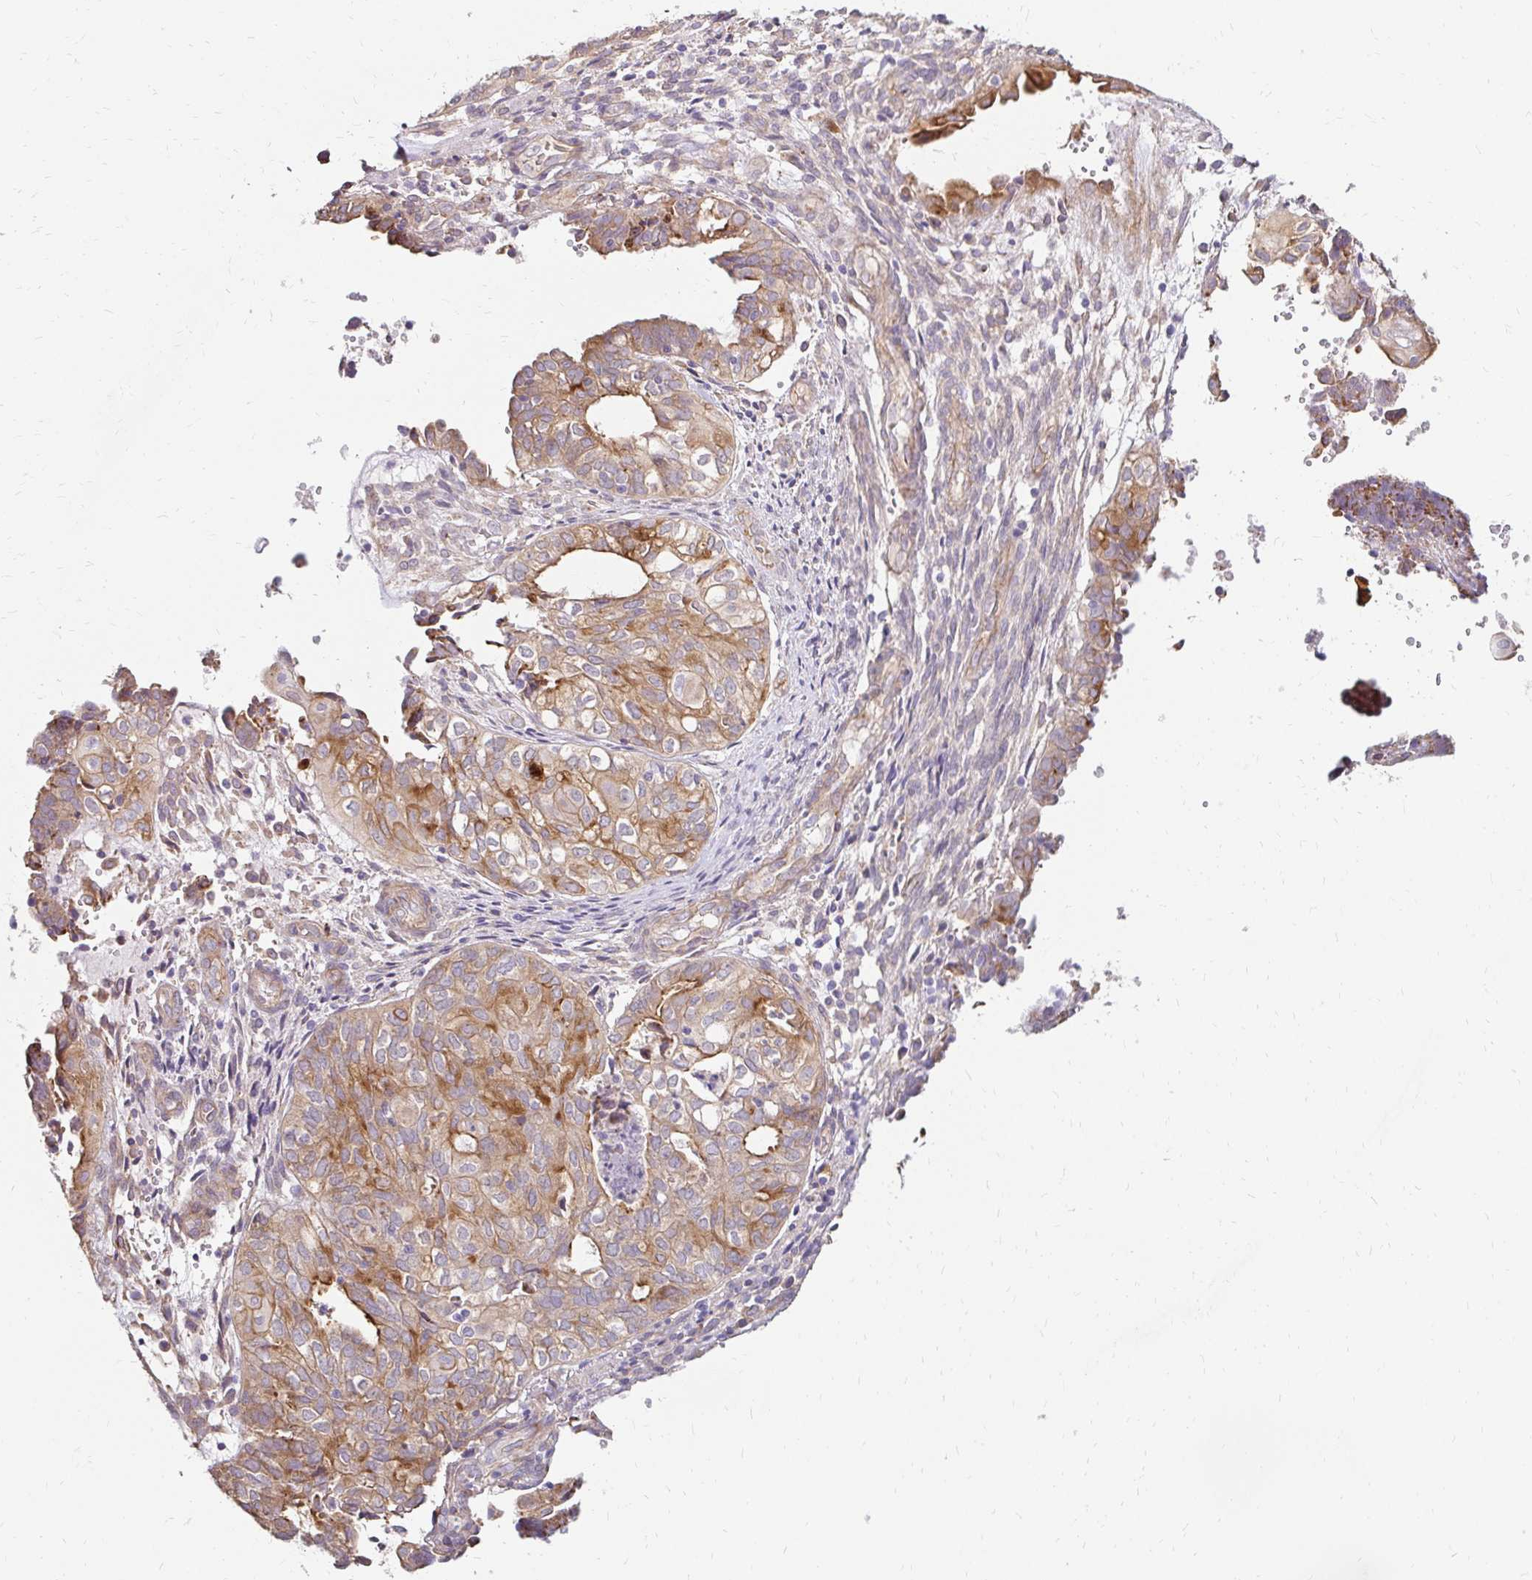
{"staining": {"intensity": "moderate", "quantity": ">75%", "location": "cytoplasmic/membranous"}, "tissue": "ovarian cancer", "cell_type": "Tumor cells", "image_type": "cancer", "snomed": [{"axis": "morphology", "description": "Carcinoma, endometroid"}, {"axis": "topography", "description": "Ovary"}], "caption": "Brown immunohistochemical staining in human endometroid carcinoma (ovarian) shows moderate cytoplasmic/membranous expression in approximately >75% of tumor cells.", "gene": "PRIMA1", "patient": {"sex": "female", "age": 64}}